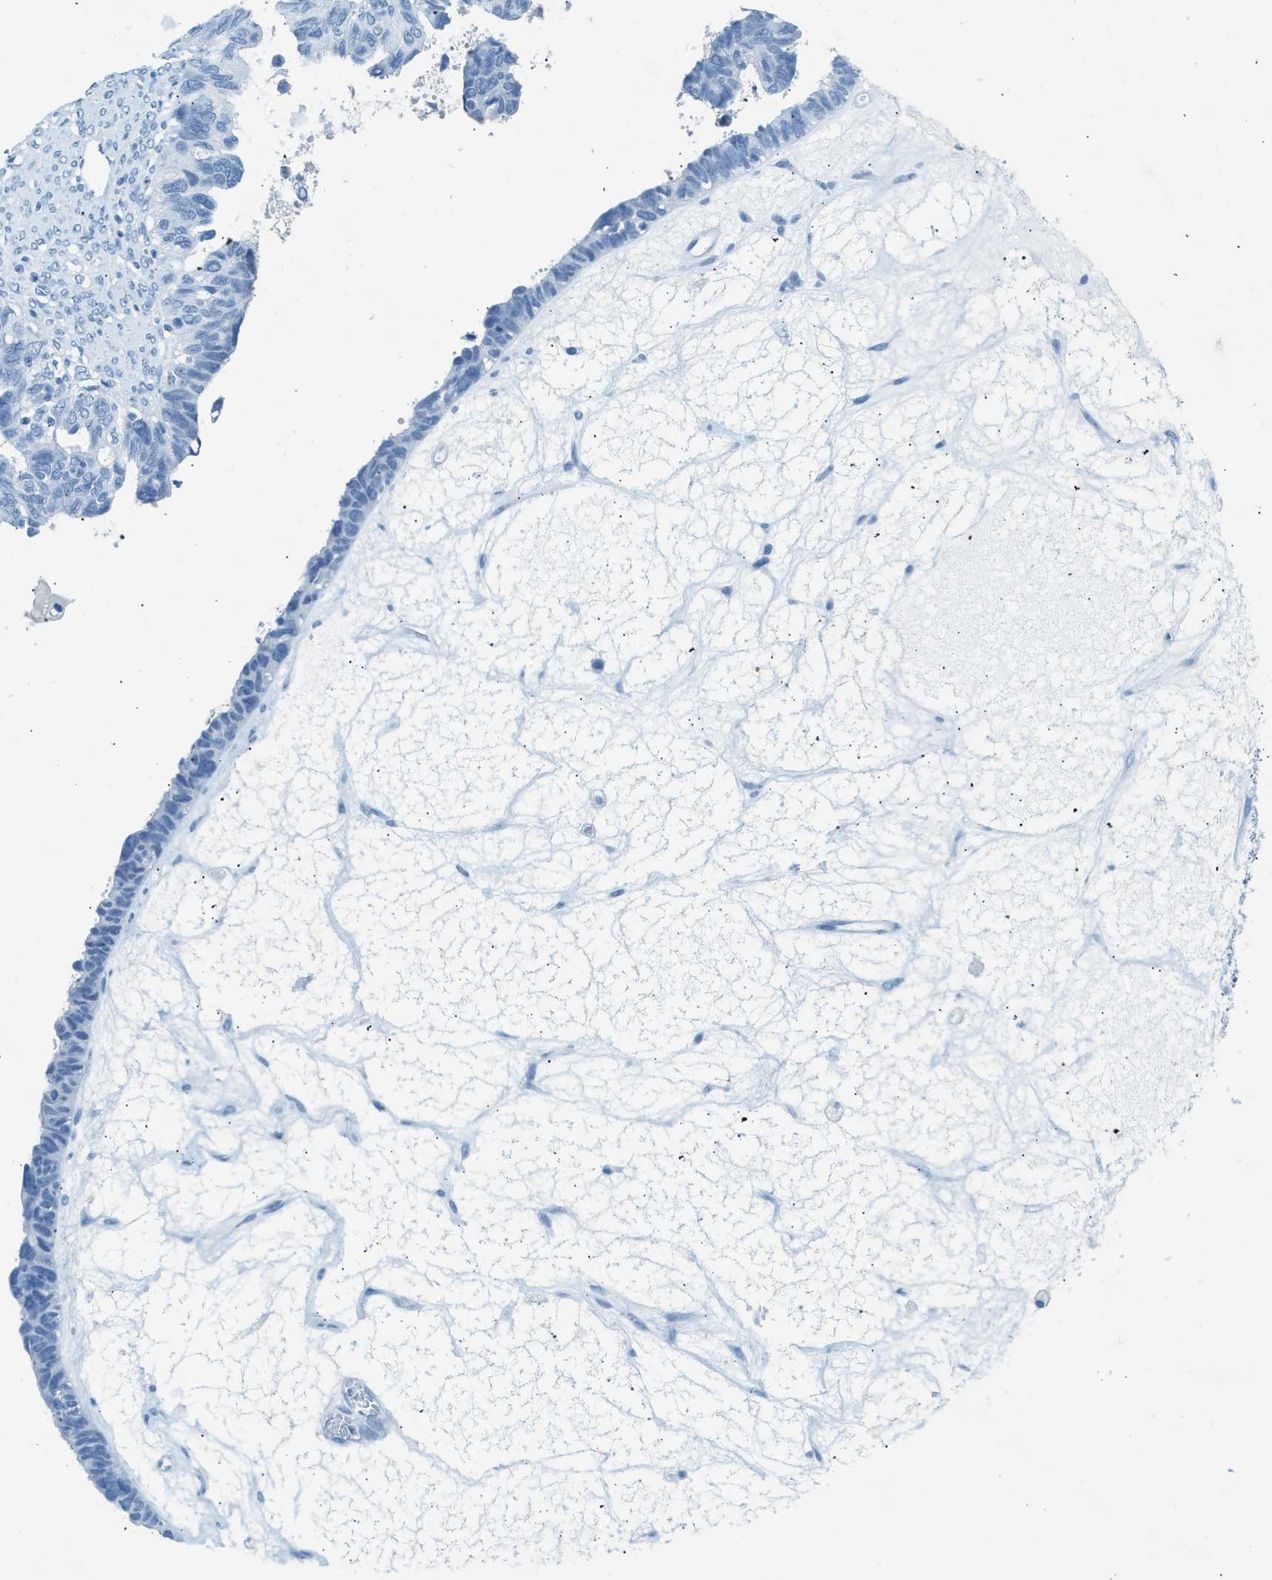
{"staining": {"intensity": "negative", "quantity": "none", "location": "none"}, "tissue": "ovarian cancer", "cell_type": "Tumor cells", "image_type": "cancer", "snomed": [{"axis": "morphology", "description": "Cystadenocarcinoma, serous, NOS"}, {"axis": "topography", "description": "Ovary"}], "caption": "Tumor cells are negative for protein expression in human serous cystadenocarcinoma (ovarian). Nuclei are stained in blue.", "gene": "HHATL", "patient": {"sex": "female", "age": 79}}